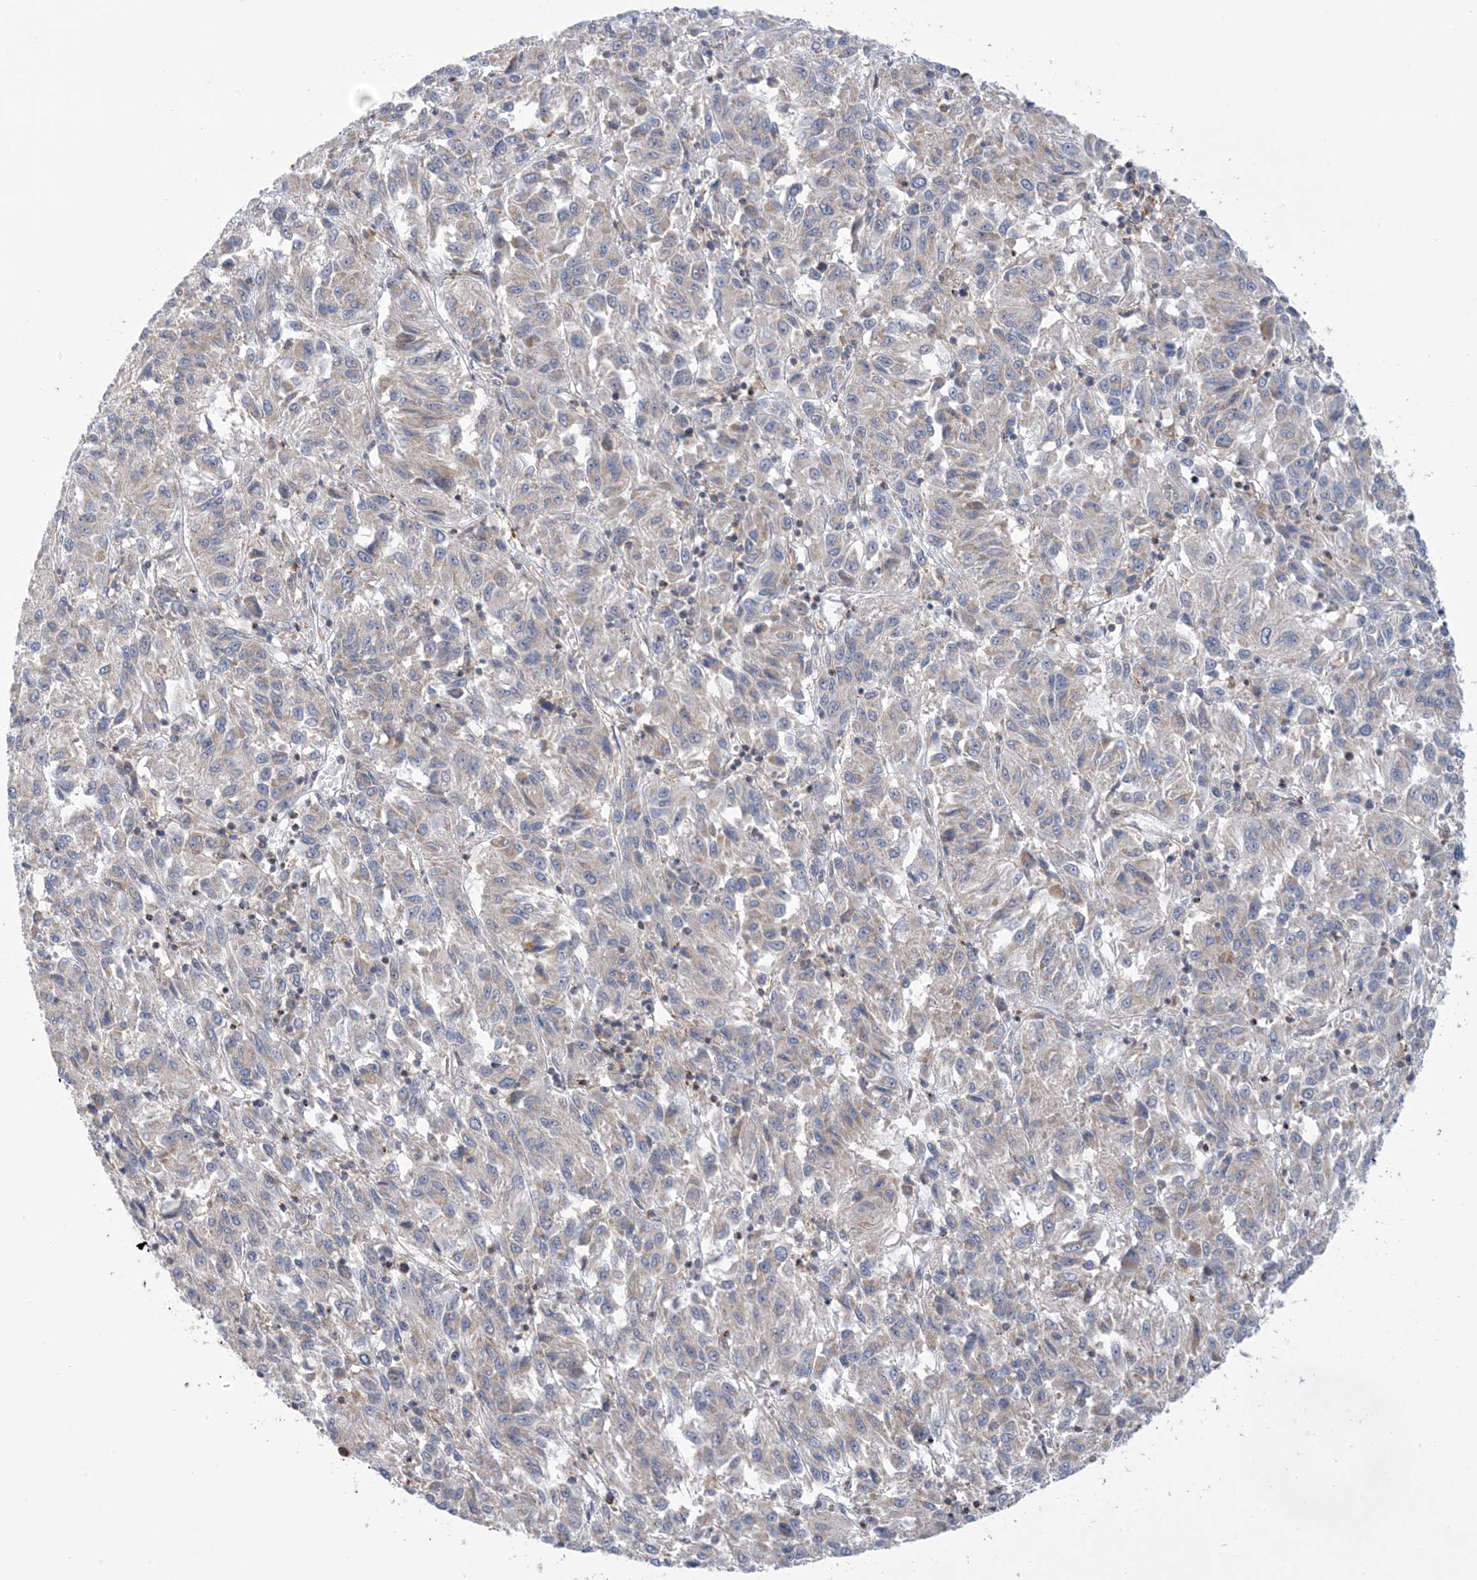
{"staining": {"intensity": "negative", "quantity": "none", "location": "none"}, "tissue": "melanoma", "cell_type": "Tumor cells", "image_type": "cancer", "snomed": [{"axis": "morphology", "description": "Malignant melanoma, Metastatic site"}, {"axis": "topography", "description": "Lung"}], "caption": "Immunohistochemistry image of neoplastic tissue: human malignant melanoma (metastatic site) stained with DAB (3,3'-diaminobenzidine) exhibits no significant protein expression in tumor cells.", "gene": "ZNF8", "patient": {"sex": "male", "age": 64}}